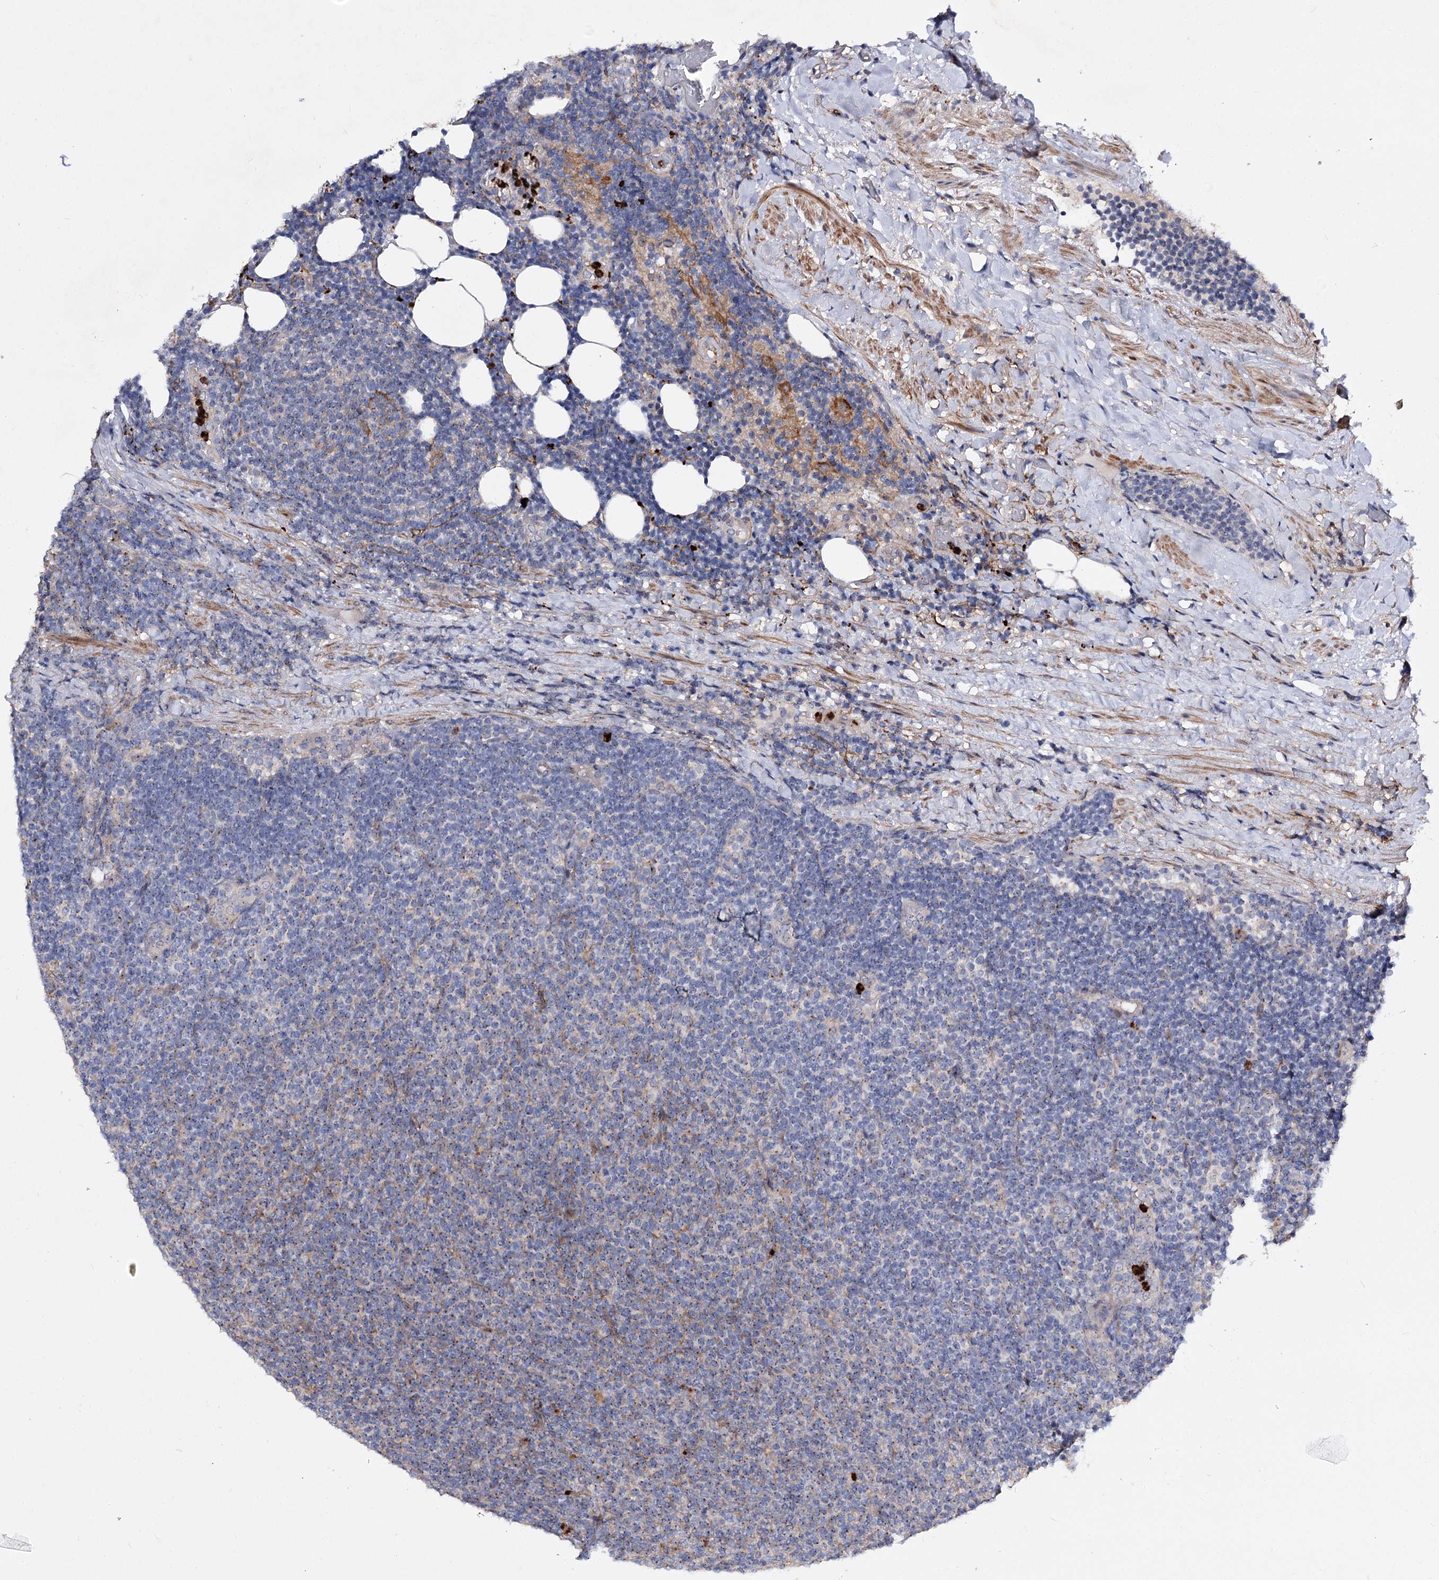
{"staining": {"intensity": "negative", "quantity": "none", "location": "none"}, "tissue": "lymphoma", "cell_type": "Tumor cells", "image_type": "cancer", "snomed": [{"axis": "morphology", "description": "Malignant lymphoma, non-Hodgkin's type, Low grade"}, {"axis": "topography", "description": "Lymph node"}], "caption": "Immunohistochemistry of malignant lymphoma, non-Hodgkin's type (low-grade) reveals no positivity in tumor cells.", "gene": "MINDY3", "patient": {"sex": "male", "age": 66}}